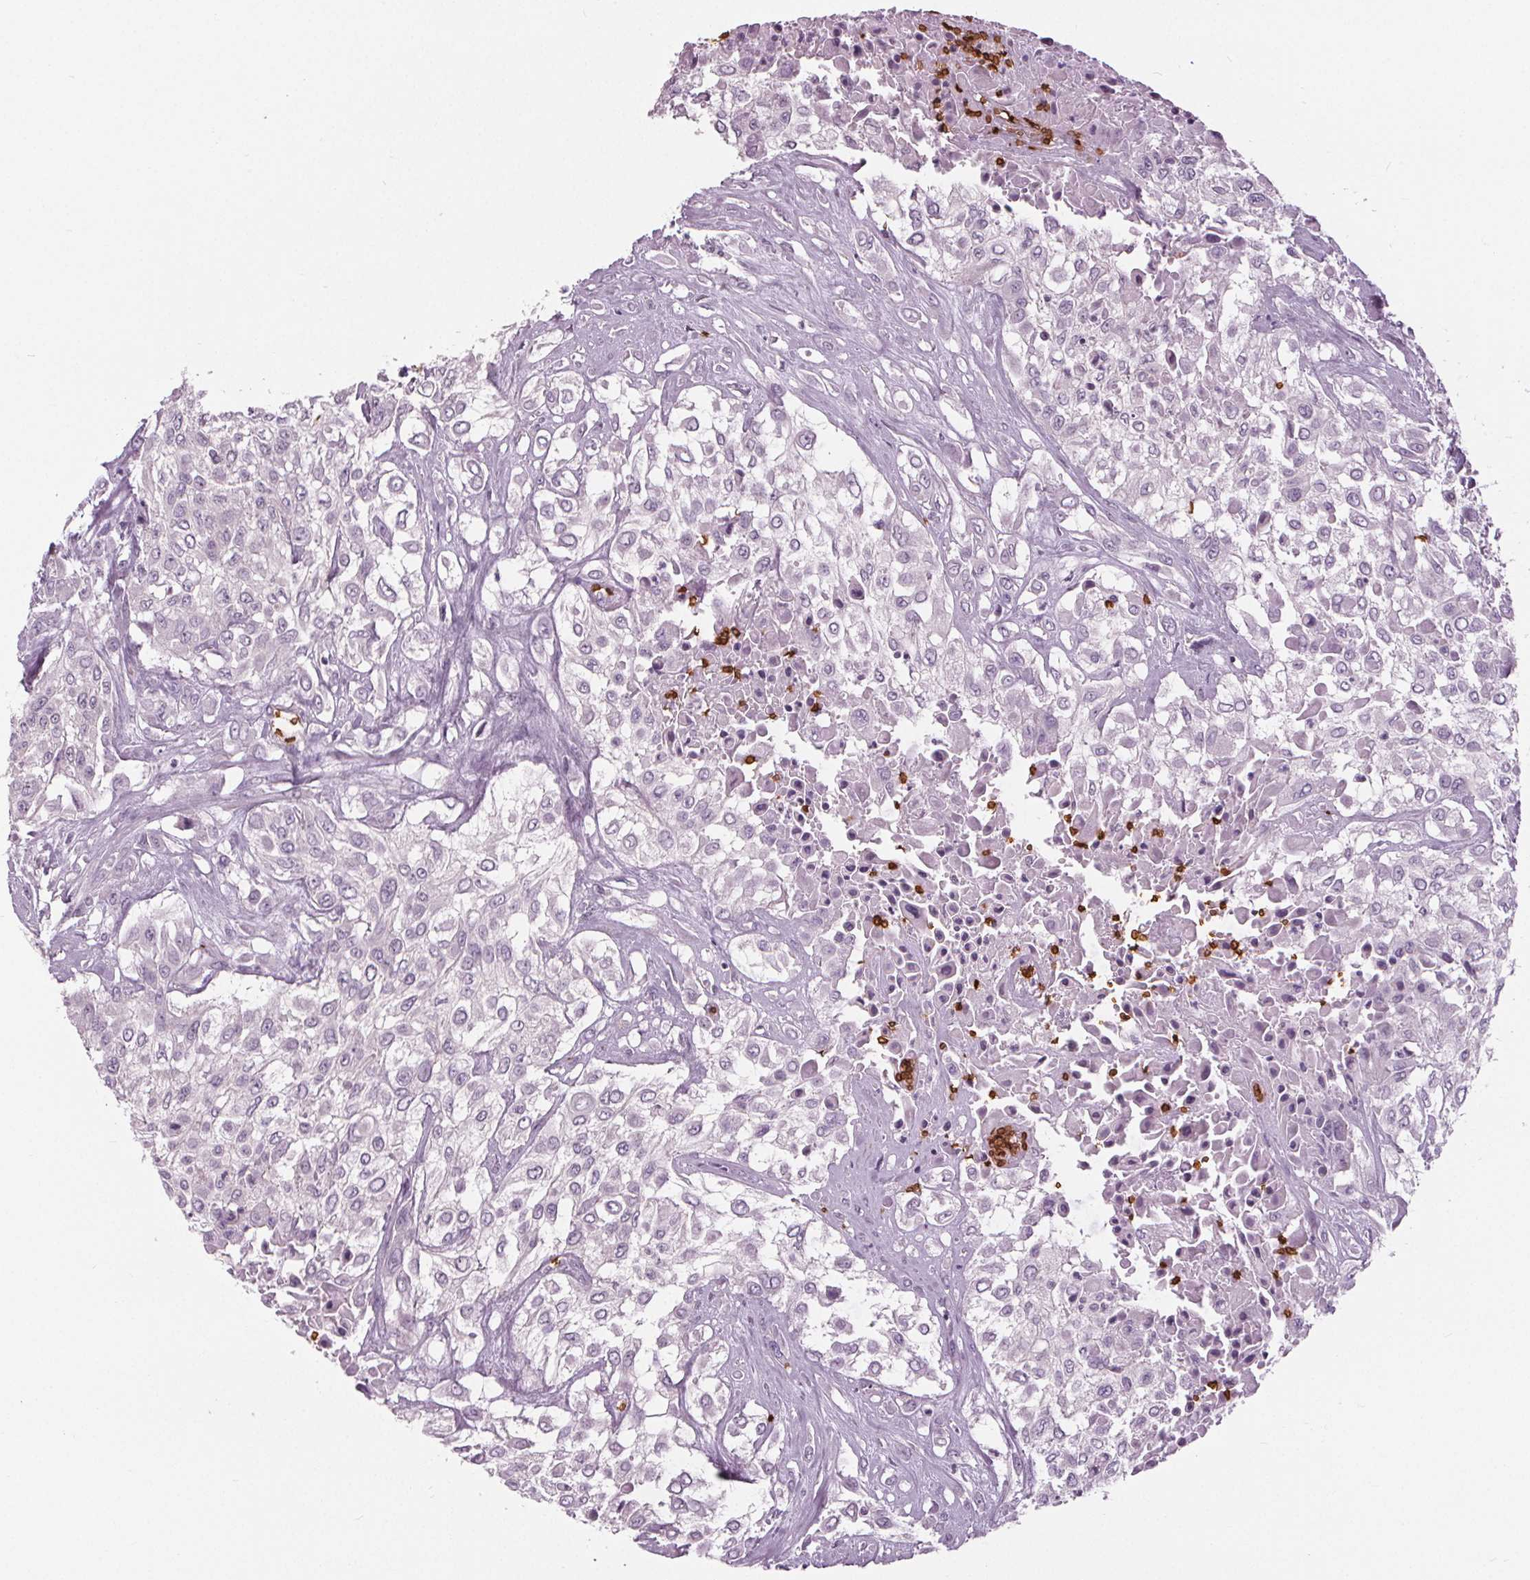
{"staining": {"intensity": "negative", "quantity": "none", "location": "none"}, "tissue": "urothelial cancer", "cell_type": "Tumor cells", "image_type": "cancer", "snomed": [{"axis": "morphology", "description": "Urothelial carcinoma, High grade"}, {"axis": "topography", "description": "Urinary bladder"}], "caption": "Tumor cells show no significant protein staining in urothelial cancer.", "gene": "SLC4A1", "patient": {"sex": "male", "age": 57}}